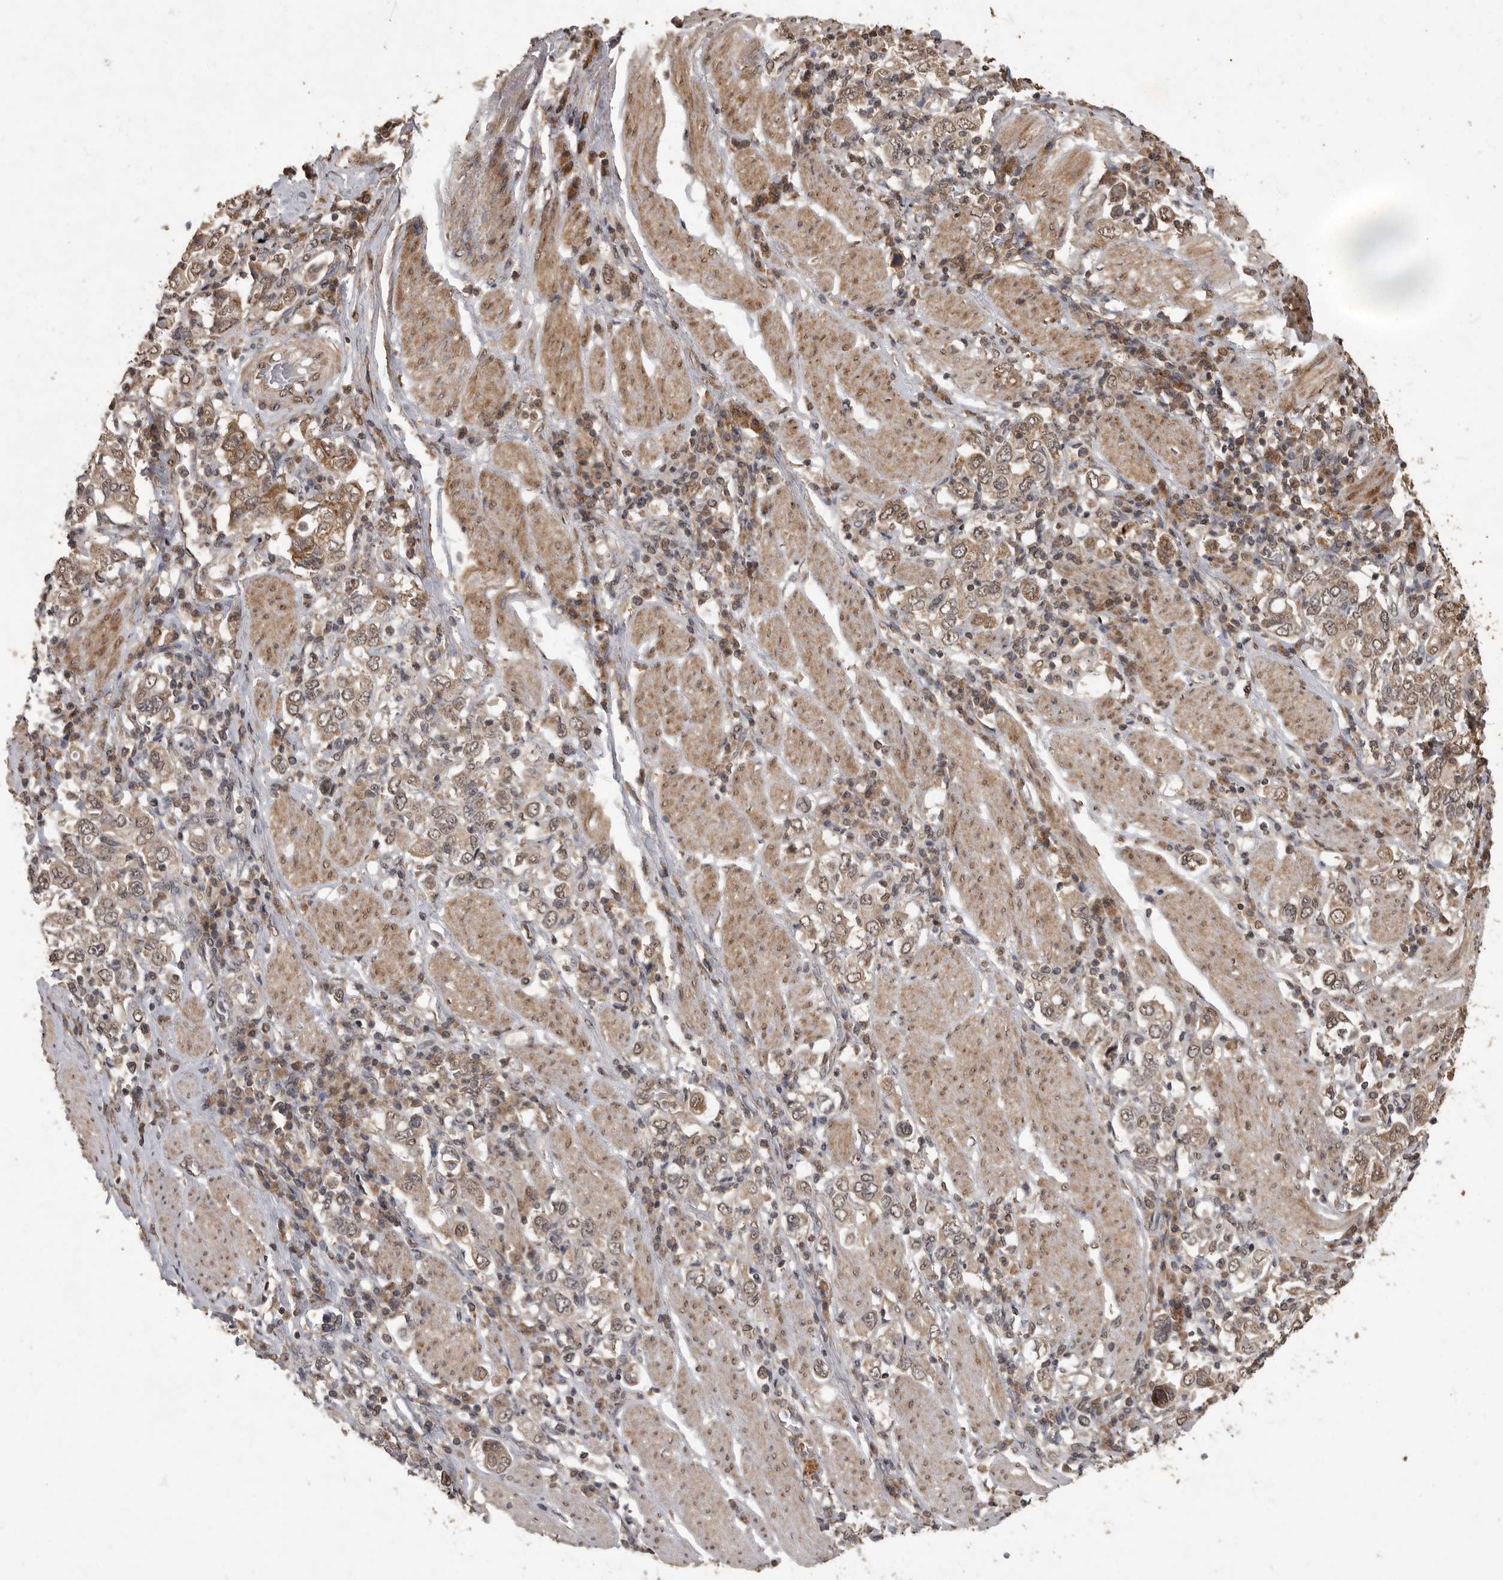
{"staining": {"intensity": "weak", "quantity": ">75%", "location": "cytoplasmic/membranous,nuclear"}, "tissue": "stomach cancer", "cell_type": "Tumor cells", "image_type": "cancer", "snomed": [{"axis": "morphology", "description": "Adenocarcinoma, NOS"}, {"axis": "topography", "description": "Stomach, upper"}], "caption": "Adenocarcinoma (stomach) was stained to show a protein in brown. There is low levels of weak cytoplasmic/membranous and nuclear staining in about >75% of tumor cells.", "gene": "MAFG", "patient": {"sex": "male", "age": 62}}